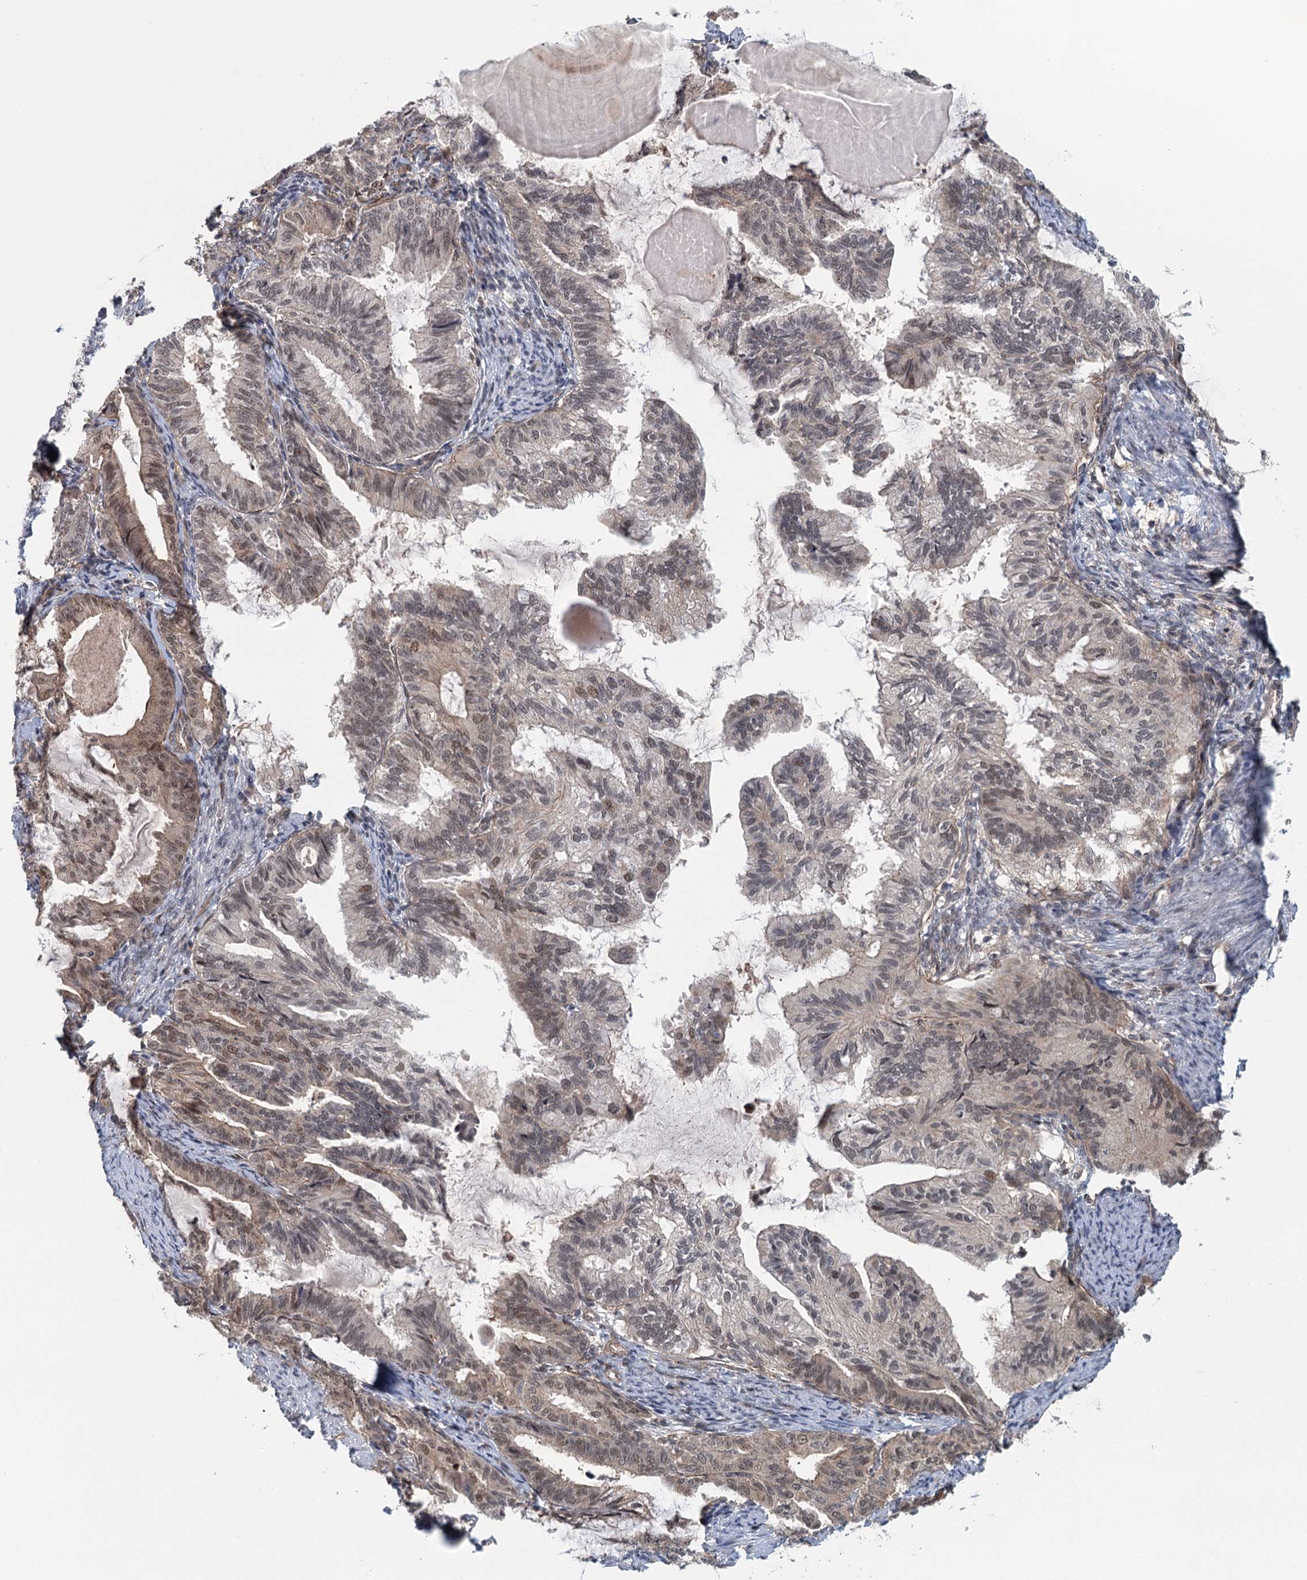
{"staining": {"intensity": "moderate", "quantity": "25%-75%", "location": "nuclear"}, "tissue": "endometrial cancer", "cell_type": "Tumor cells", "image_type": "cancer", "snomed": [{"axis": "morphology", "description": "Adenocarcinoma, NOS"}, {"axis": "topography", "description": "Endometrium"}], "caption": "Endometrial cancer (adenocarcinoma) stained for a protein exhibits moderate nuclear positivity in tumor cells.", "gene": "TAS2R42", "patient": {"sex": "female", "age": 86}}